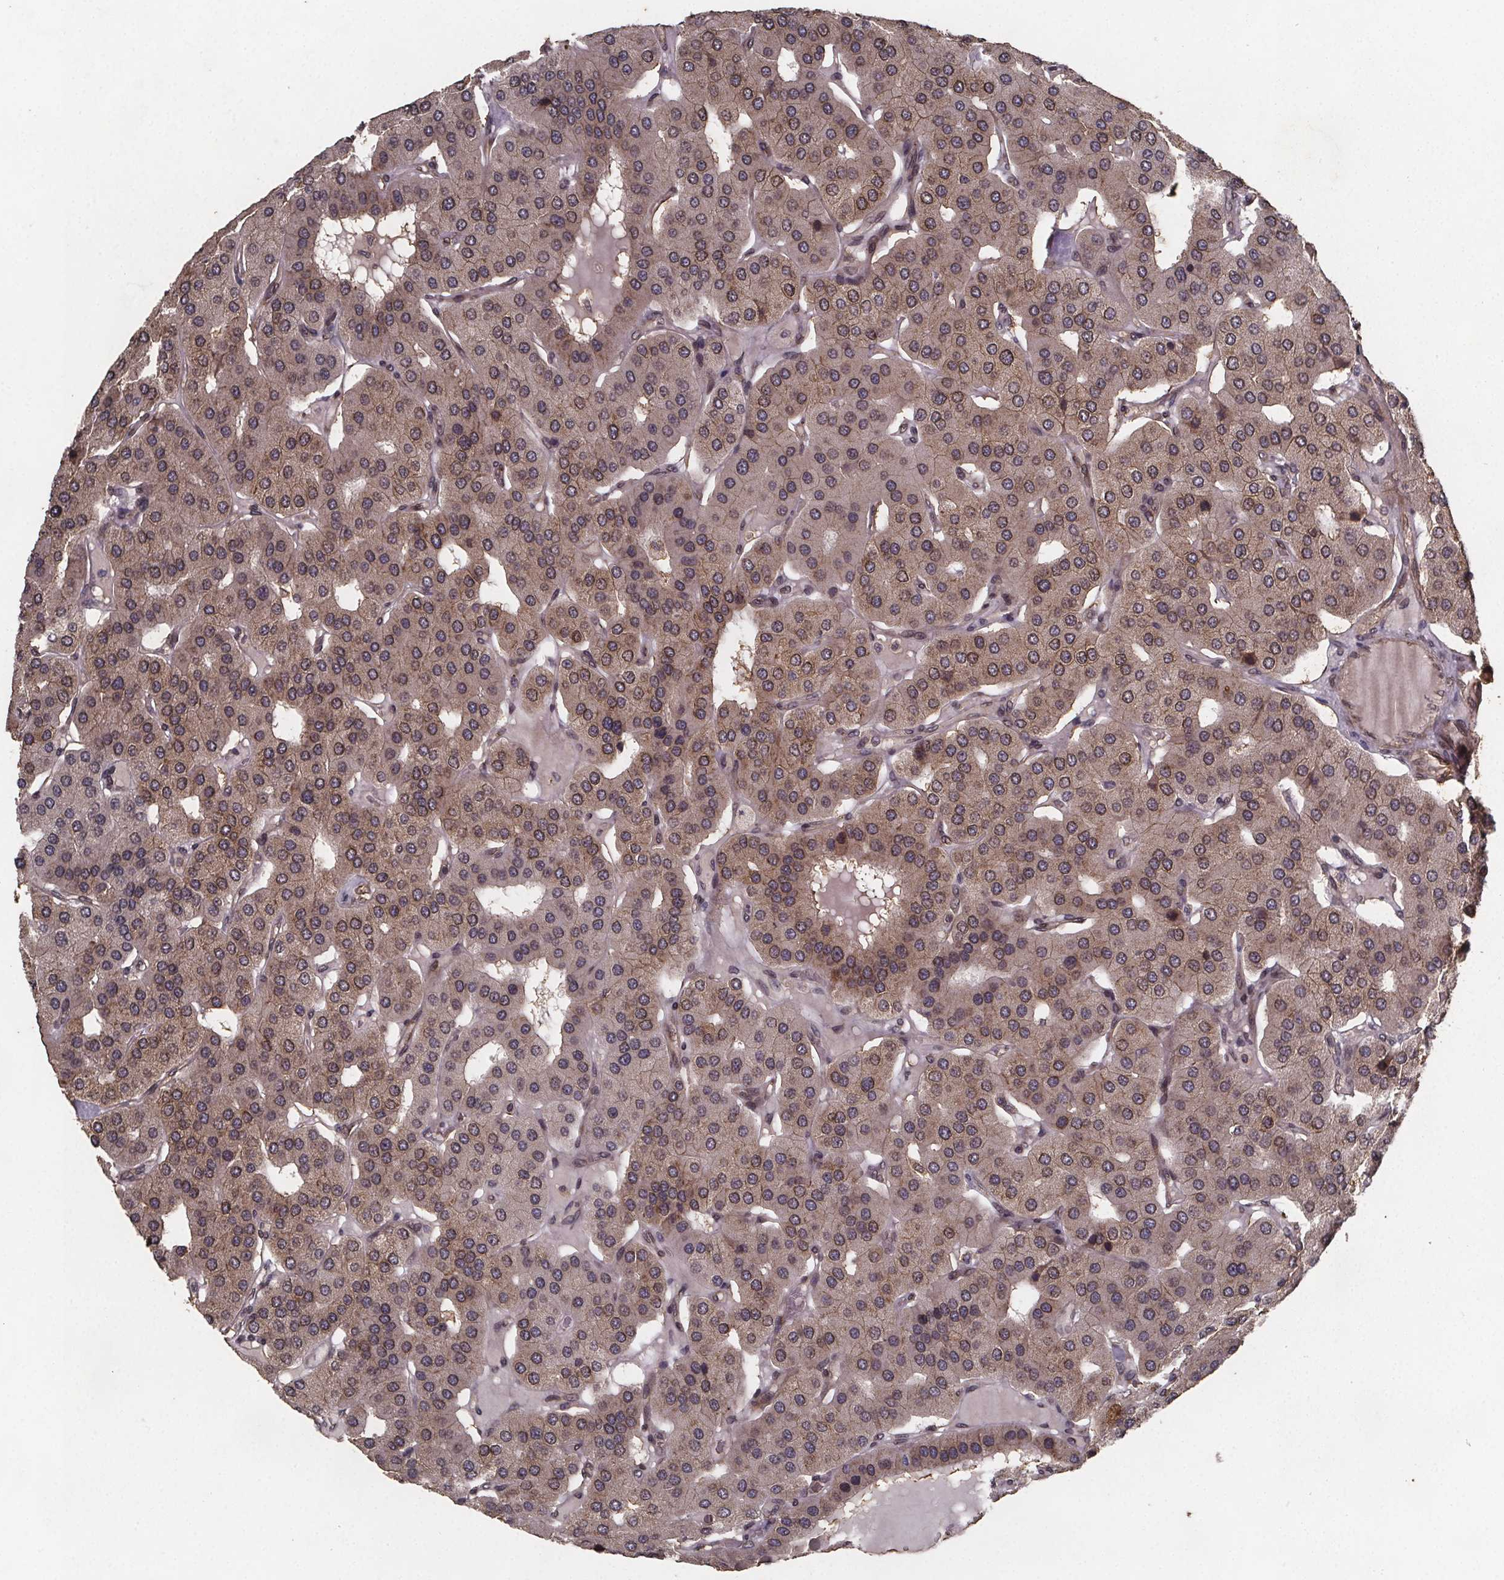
{"staining": {"intensity": "weak", "quantity": "25%-75%", "location": "cytoplasmic/membranous"}, "tissue": "parathyroid gland", "cell_type": "Glandular cells", "image_type": "normal", "snomed": [{"axis": "morphology", "description": "Normal tissue, NOS"}, {"axis": "morphology", "description": "Adenoma, NOS"}, {"axis": "topography", "description": "Parathyroid gland"}], "caption": "An image of human parathyroid gland stained for a protein exhibits weak cytoplasmic/membranous brown staining in glandular cells. (DAB (3,3'-diaminobenzidine) IHC with brightfield microscopy, high magnification).", "gene": "PIERCE2", "patient": {"sex": "female", "age": 86}}